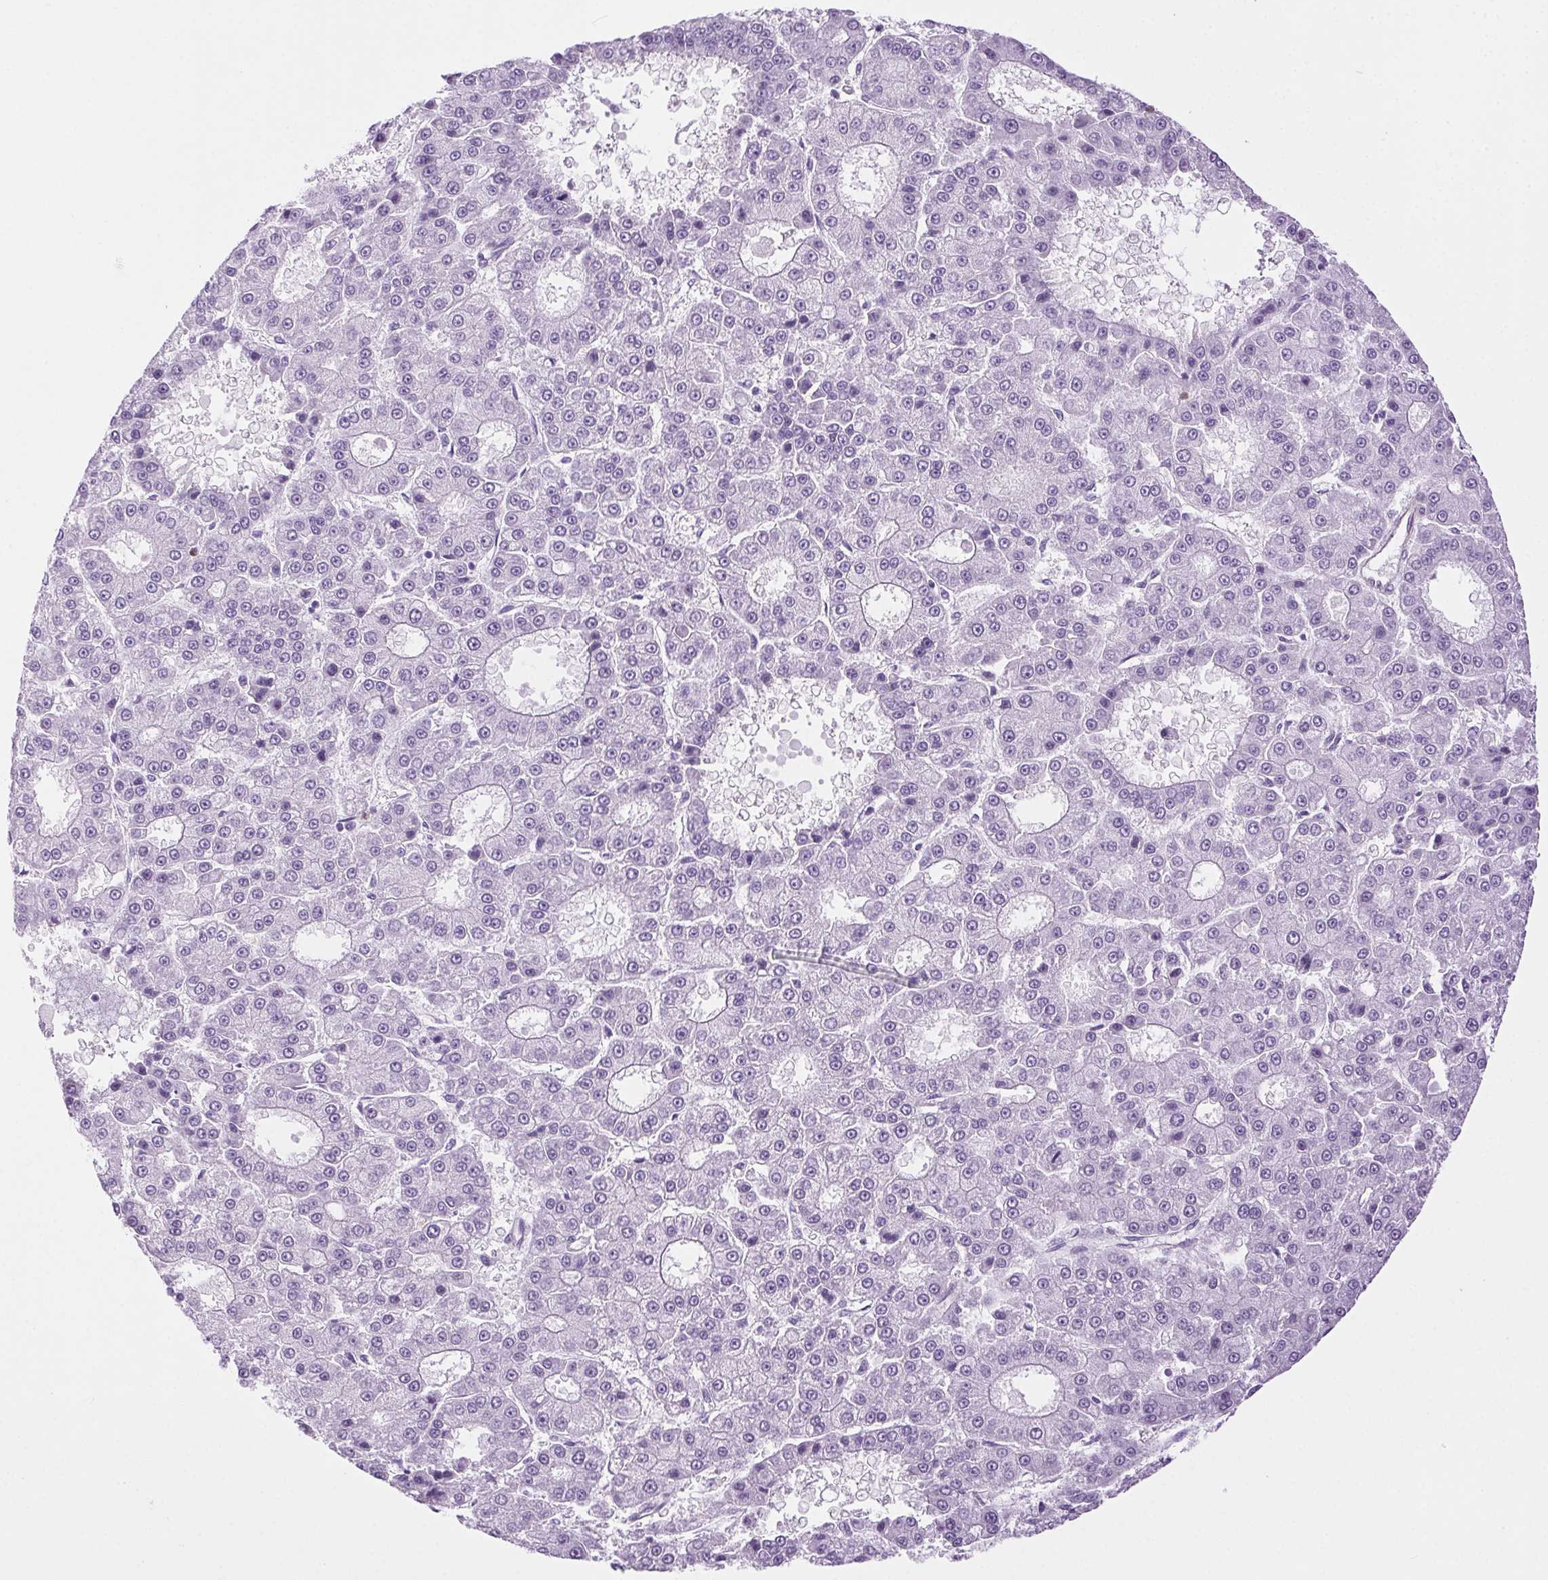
{"staining": {"intensity": "negative", "quantity": "none", "location": "none"}, "tissue": "liver cancer", "cell_type": "Tumor cells", "image_type": "cancer", "snomed": [{"axis": "morphology", "description": "Carcinoma, Hepatocellular, NOS"}, {"axis": "topography", "description": "Liver"}], "caption": "This is a micrograph of immunohistochemistry (IHC) staining of liver cancer (hepatocellular carcinoma), which shows no positivity in tumor cells.", "gene": "SHCBP1L", "patient": {"sex": "male", "age": 70}}